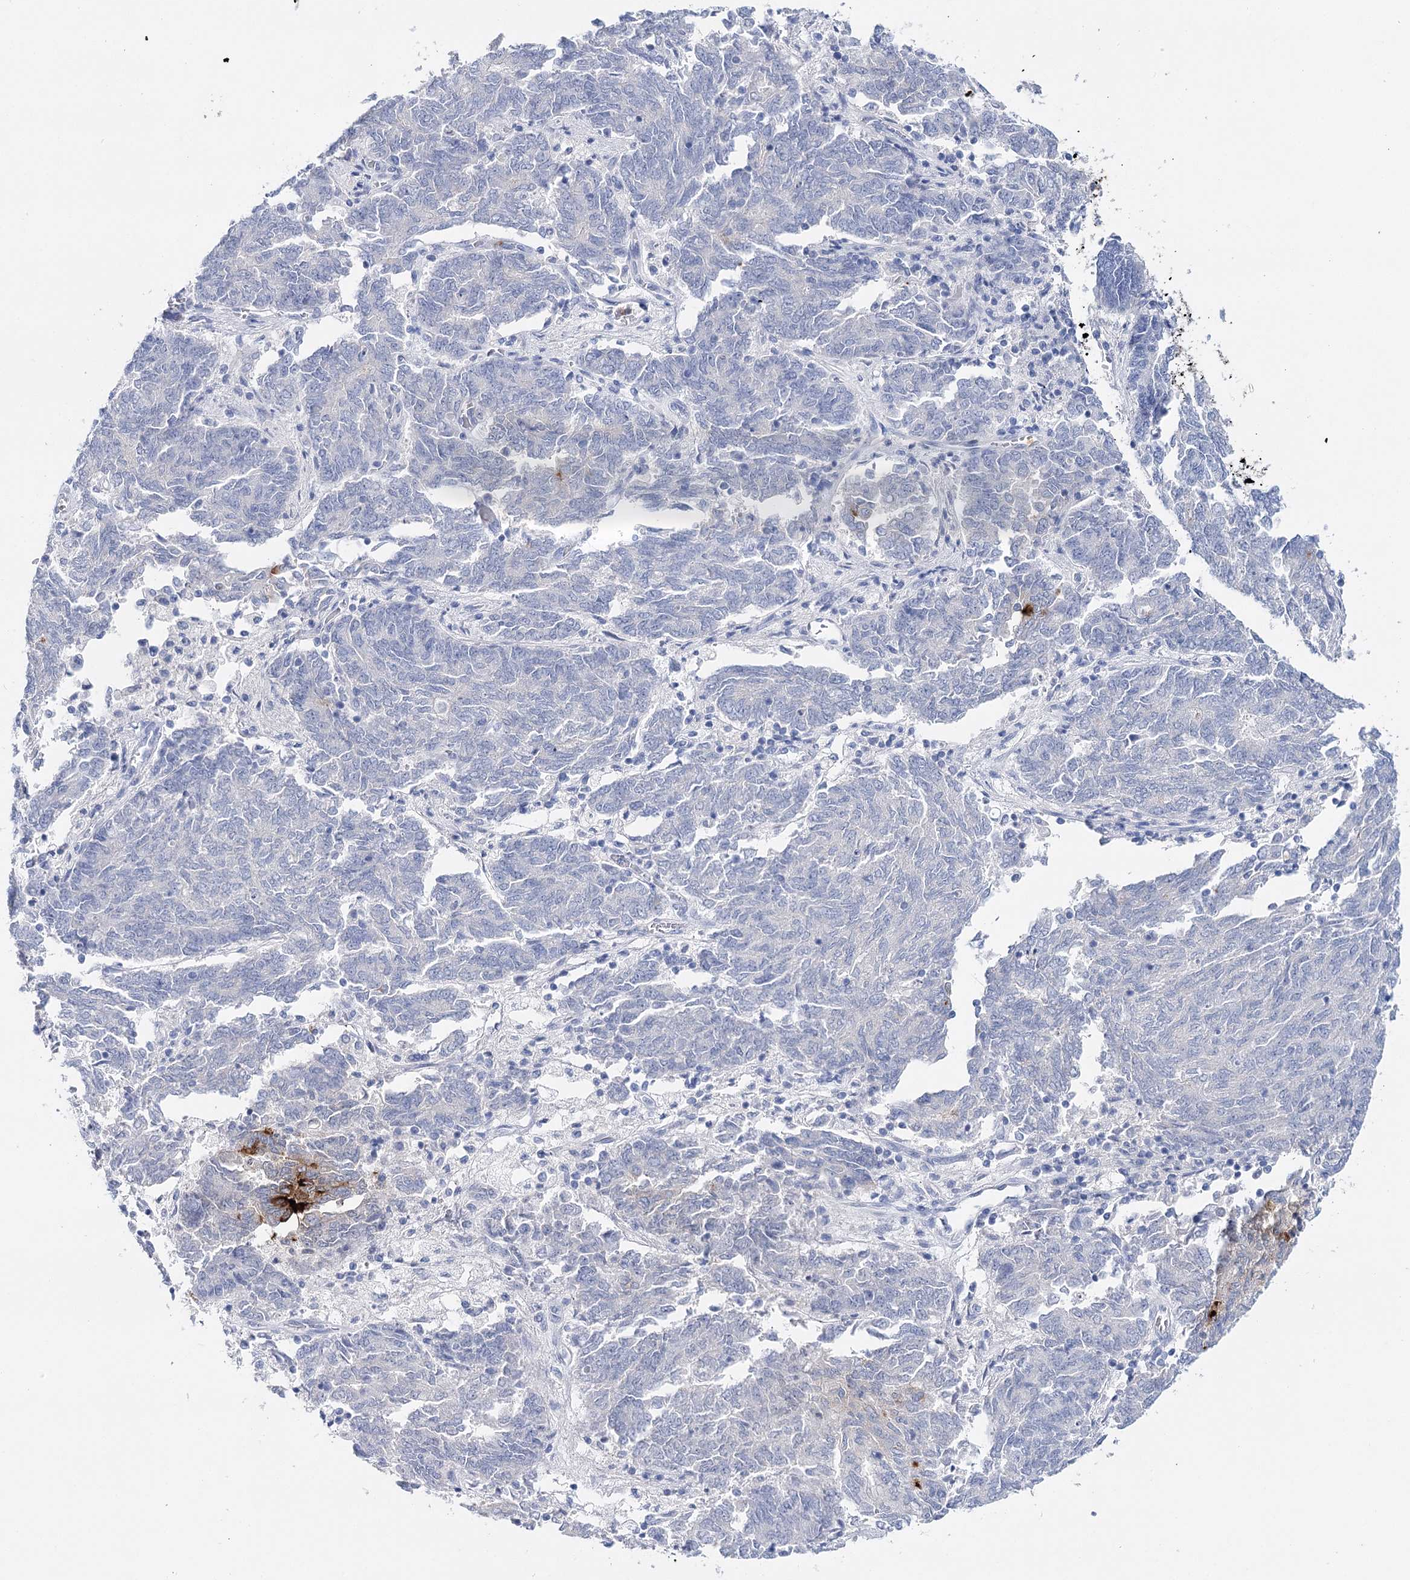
{"staining": {"intensity": "negative", "quantity": "none", "location": "none"}, "tissue": "endometrial cancer", "cell_type": "Tumor cells", "image_type": "cancer", "snomed": [{"axis": "morphology", "description": "Adenocarcinoma, NOS"}, {"axis": "topography", "description": "Endometrium"}], "caption": "Tumor cells are negative for protein expression in human endometrial adenocarcinoma.", "gene": "CEACAM8", "patient": {"sex": "female", "age": 80}}